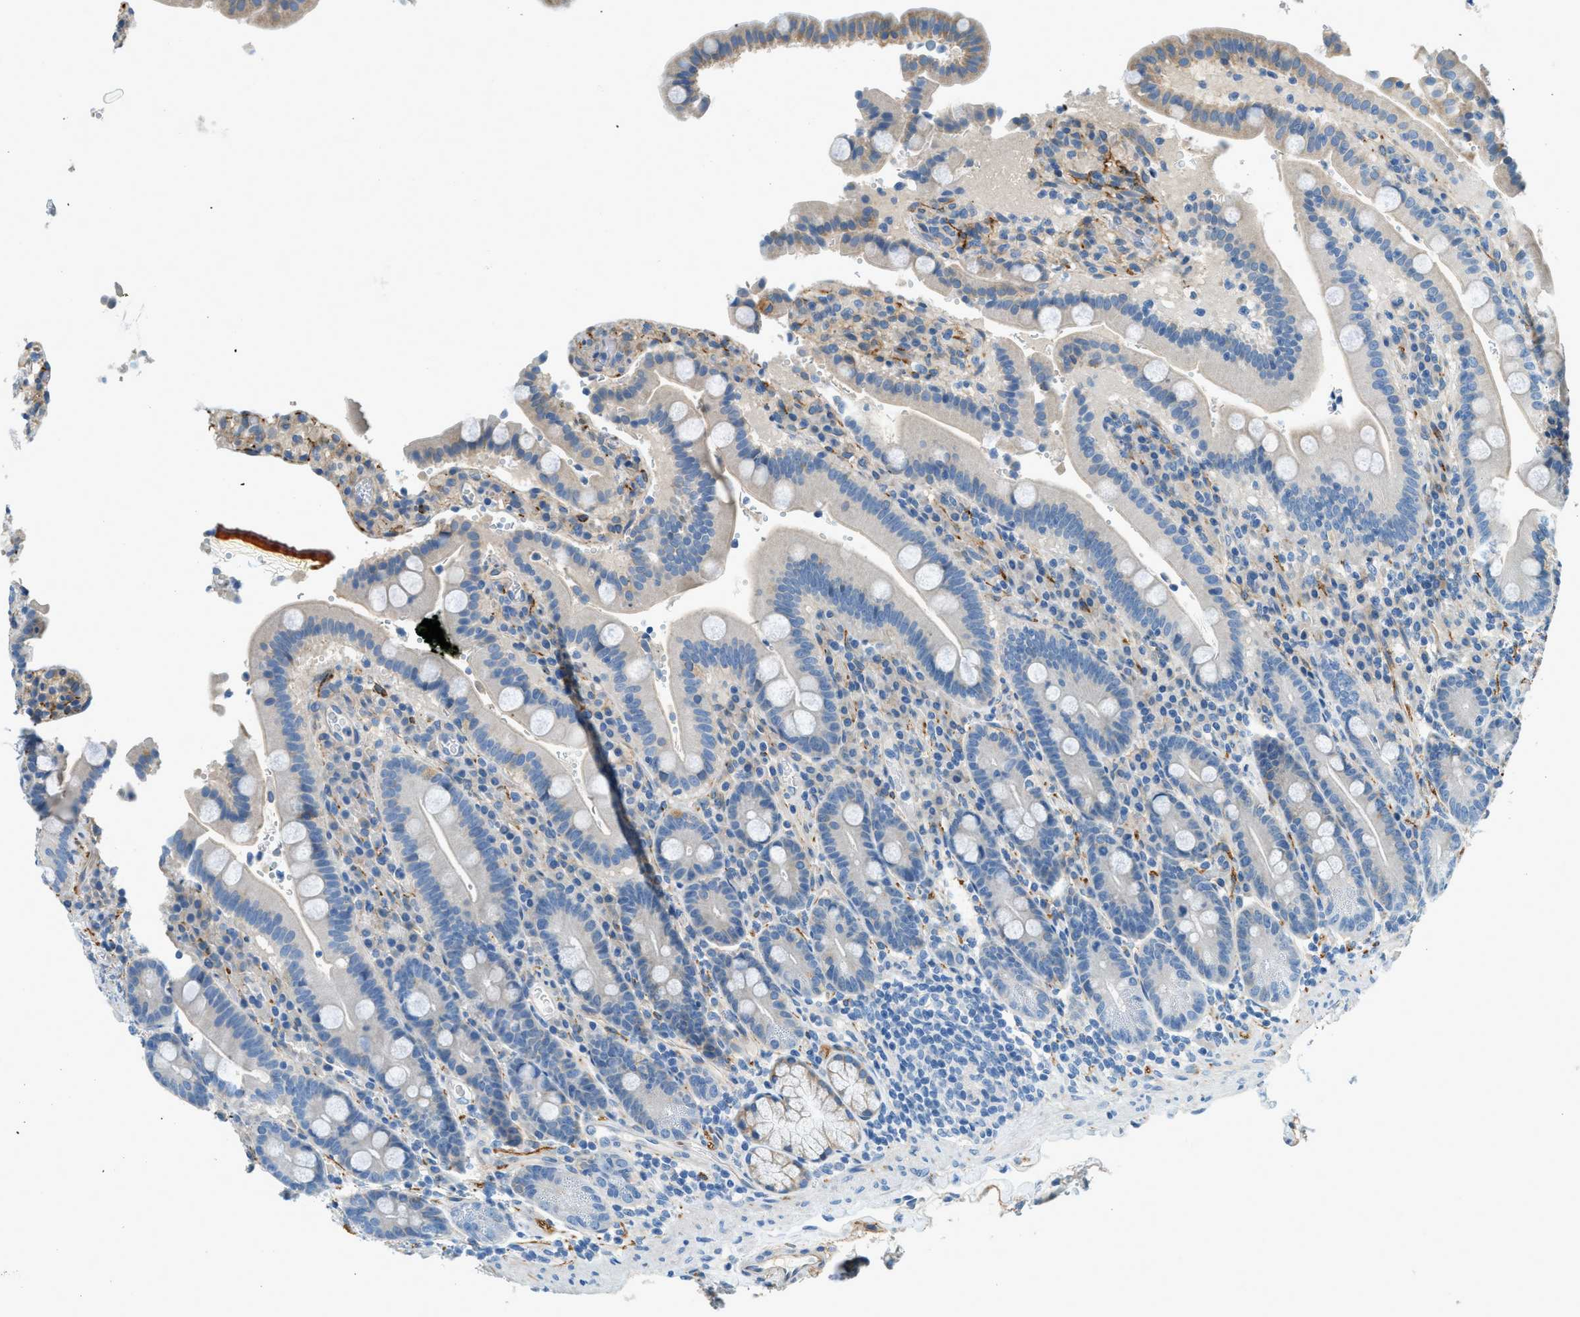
{"staining": {"intensity": "moderate", "quantity": "<25%", "location": "cytoplasmic/membranous"}, "tissue": "duodenum", "cell_type": "Glandular cells", "image_type": "normal", "snomed": [{"axis": "morphology", "description": "Normal tissue, NOS"}, {"axis": "topography", "description": "Small intestine, NOS"}], "caption": "Glandular cells demonstrate moderate cytoplasmic/membranous expression in approximately <25% of cells in unremarkable duodenum. Nuclei are stained in blue.", "gene": "ZNF367", "patient": {"sex": "female", "age": 71}}